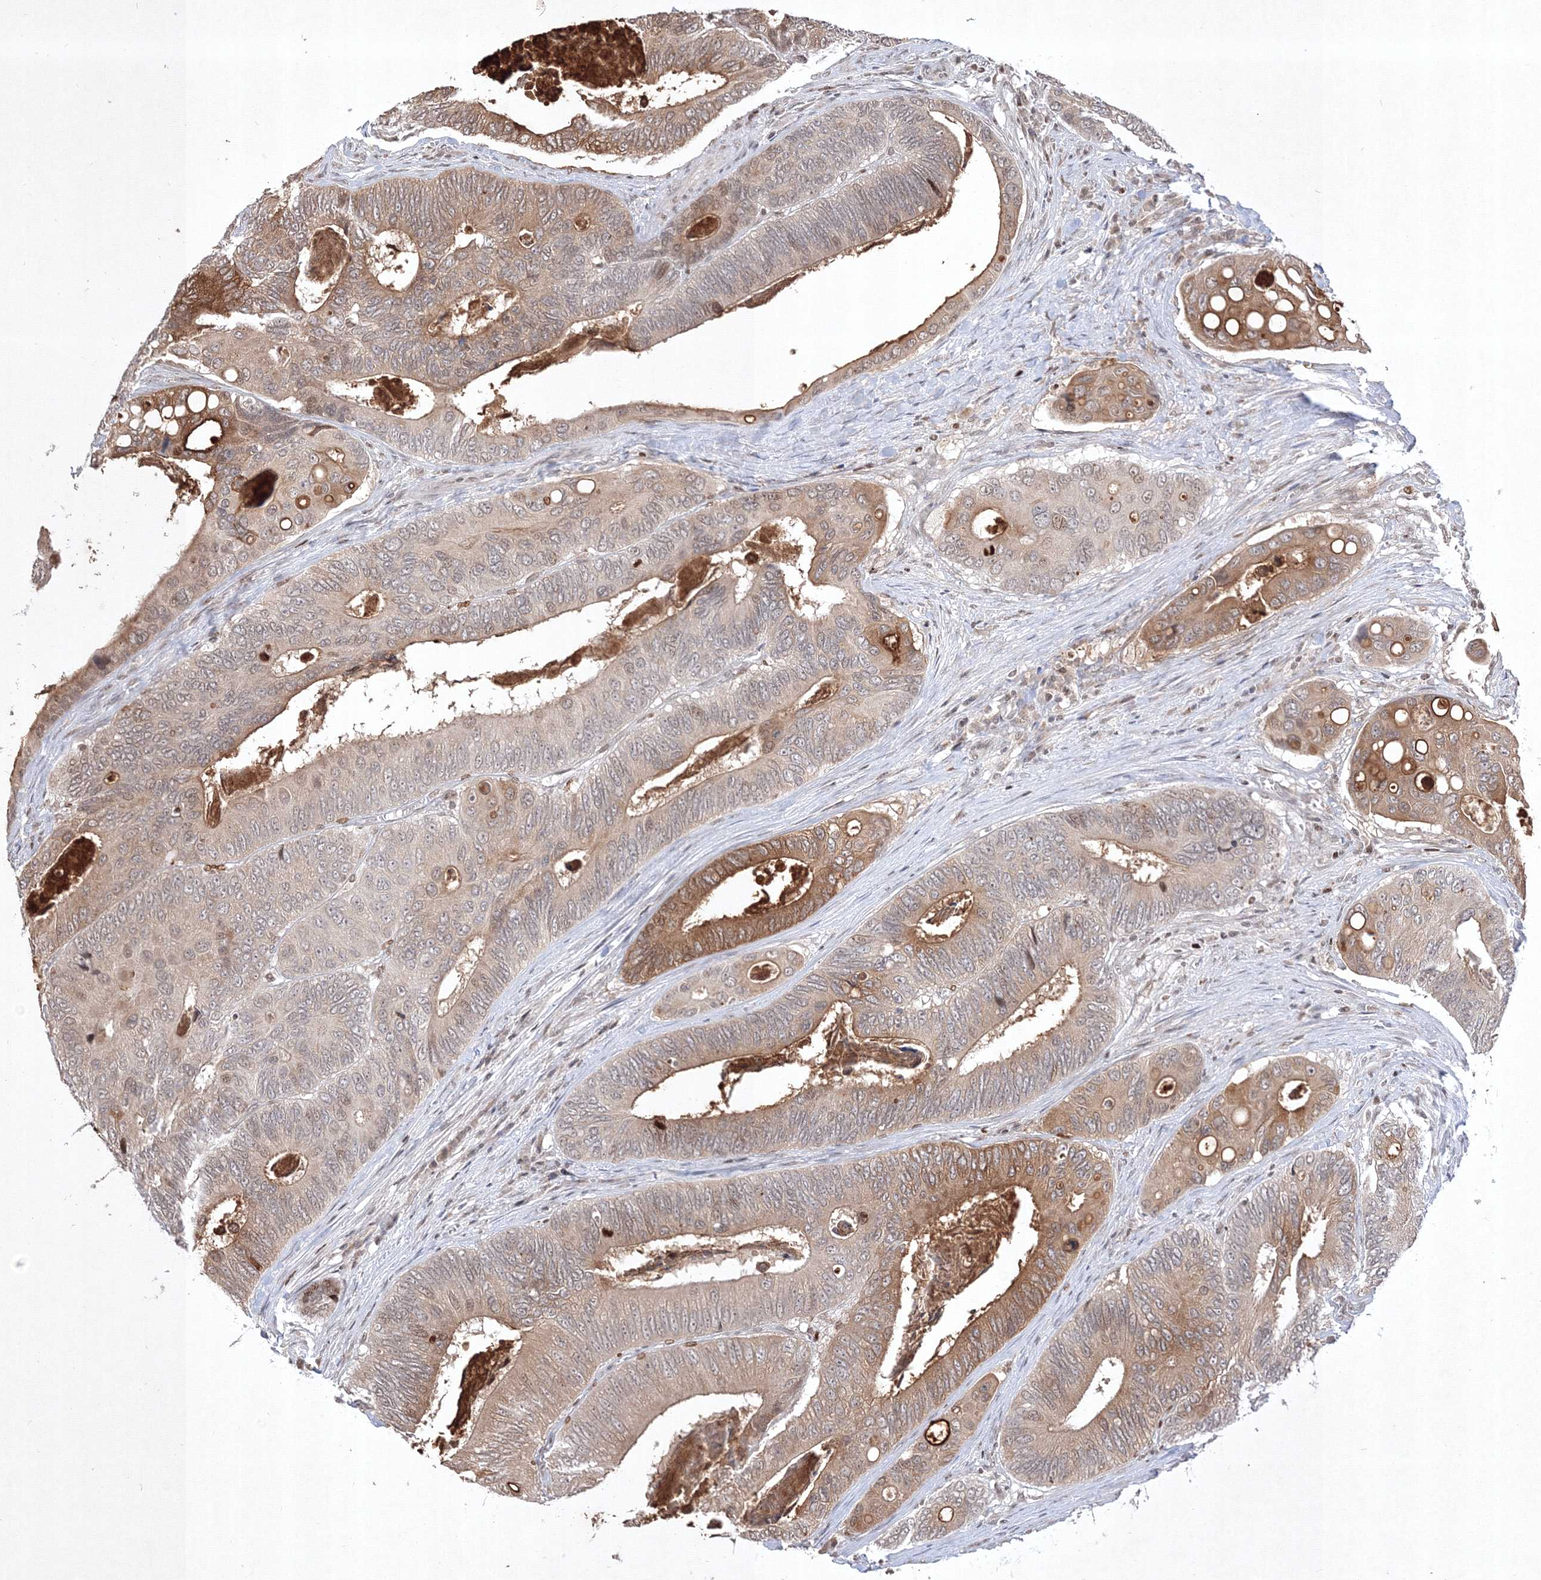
{"staining": {"intensity": "moderate", "quantity": ">75%", "location": "cytoplasmic/membranous,nuclear"}, "tissue": "colorectal cancer", "cell_type": "Tumor cells", "image_type": "cancer", "snomed": [{"axis": "morphology", "description": "Inflammation, NOS"}, {"axis": "morphology", "description": "Adenocarcinoma, NOS"}, {"axis": "topography", "description": "Colon"}], "caption": "Moderate cytoplasmic/membranous and nuclear expression for a protein is seen in about >75% of tumor cells of adenocarcinoma (colorectal) using immunohistochemistry (IHC).", "gene": "TAB1", "patient": {"sex": "male", "age": 72}}